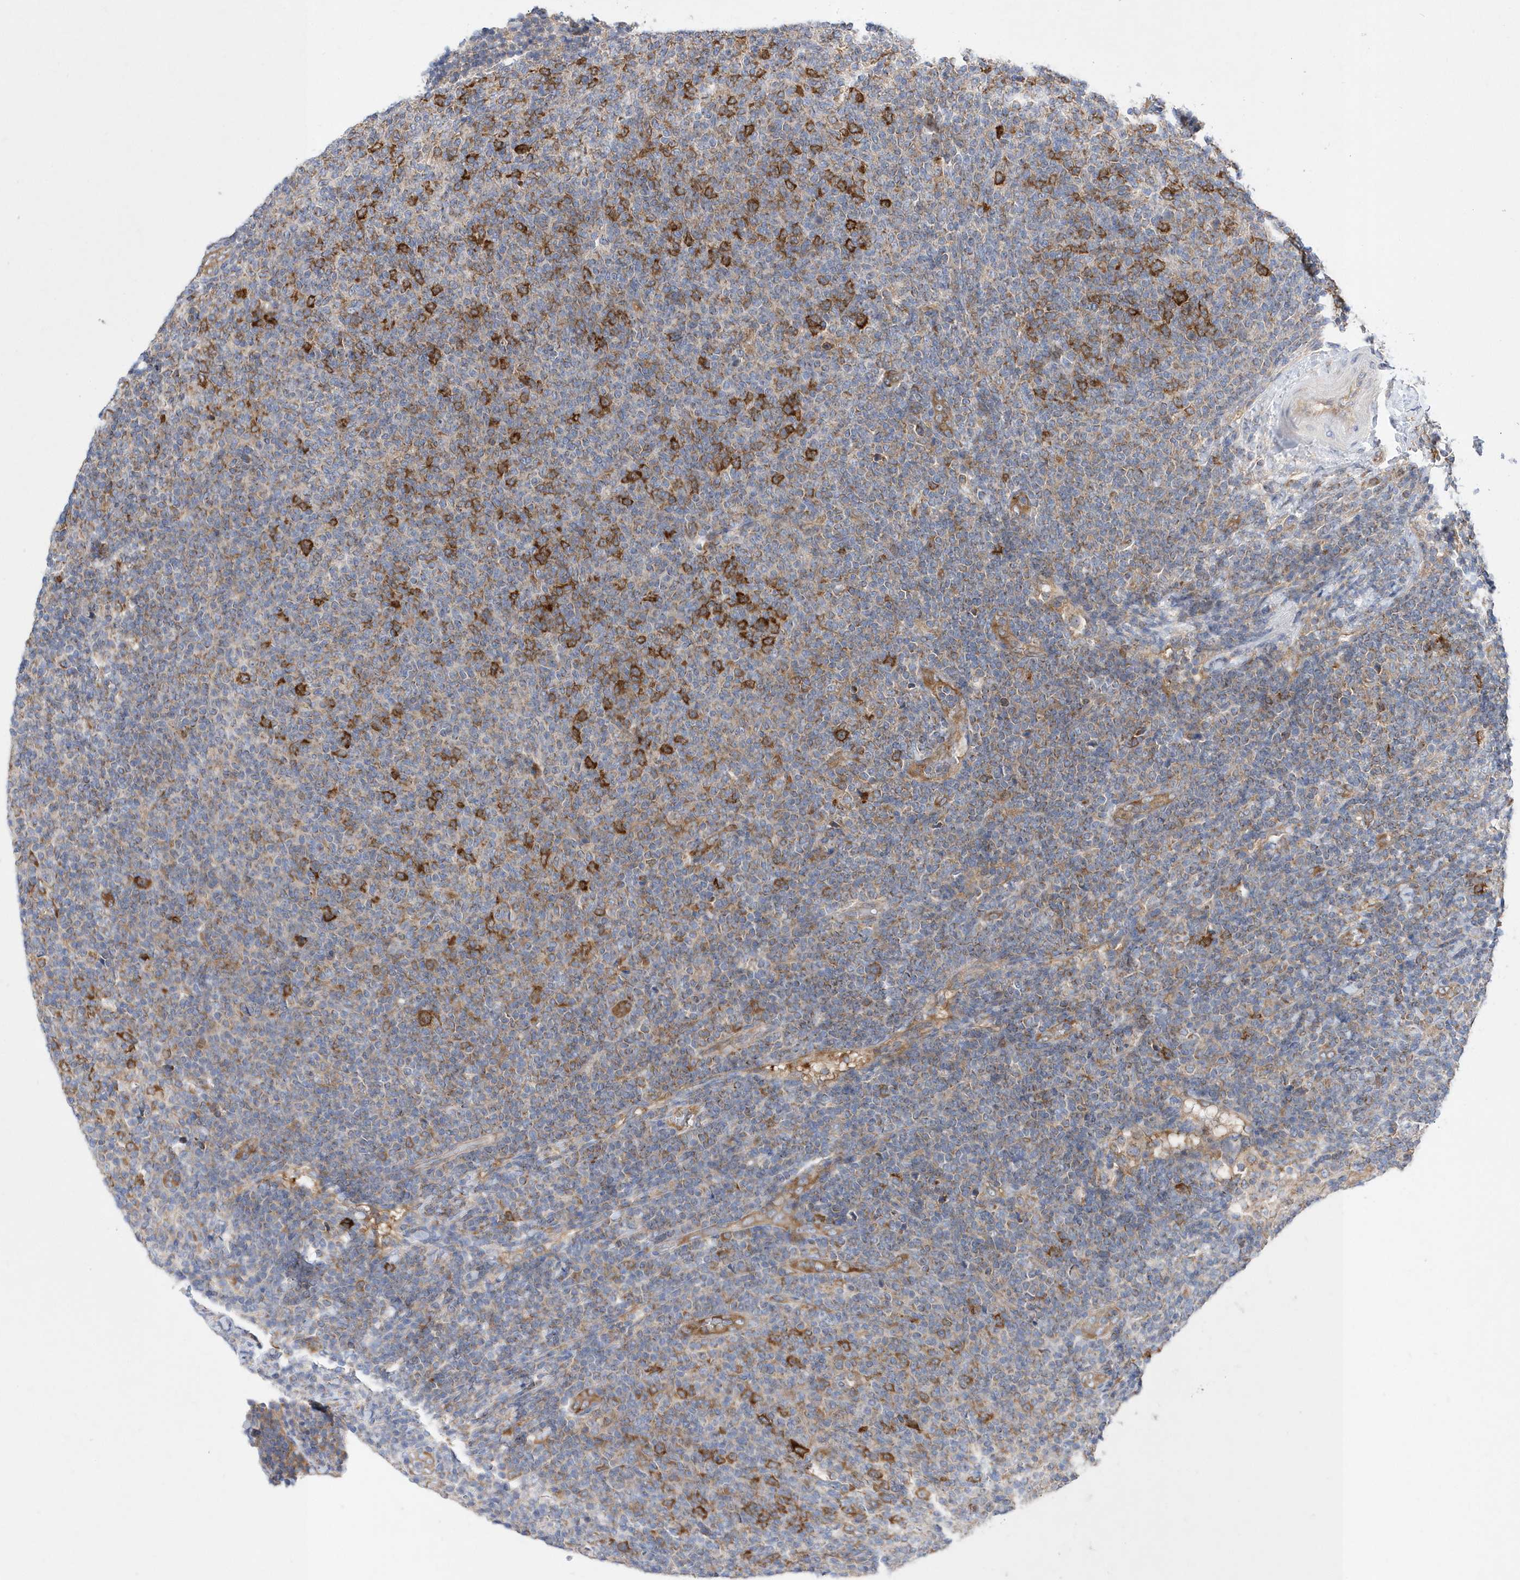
{"staining": {"intensity": "negative", "quantity": "none", "location": "none"}, "tissue": "lymphoma", "cell_type": "Tumor cells", "image_type": "cancer", "snomed": [{"axis": "morphology", "description": "Malignant lymphoma, non-Hodgkin's type, Low grade"}, {"axis": "topography", "description": "Lymph node"}], "caption": "This is an IHC photomicrograph of human lymphoma. There is no expression in tumor cells.", "gene": "JKAMP", "patient": {"sex": "male", "age": 66}}